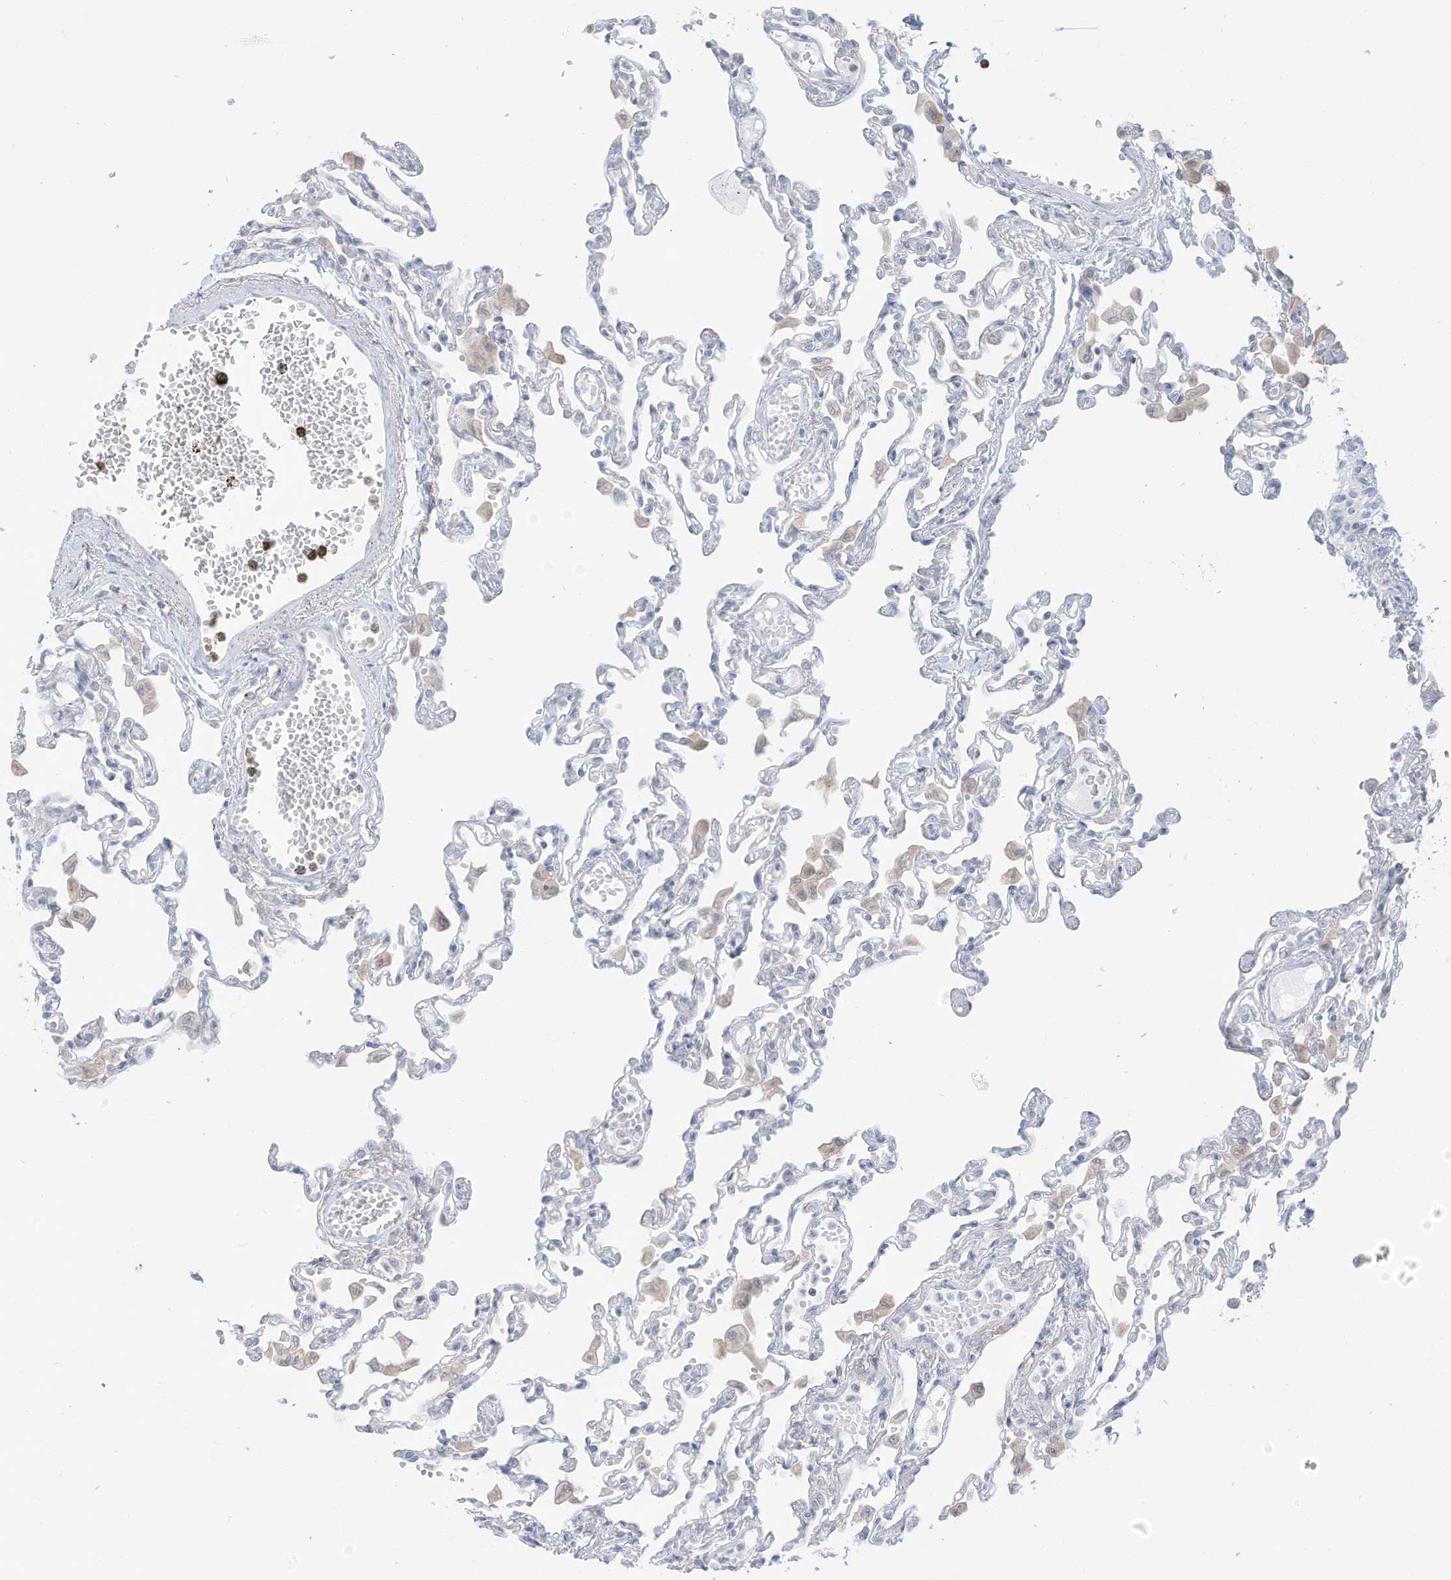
{"staining": {"intensity": "weak", "quantity": "<25%", "location": "cytoplasmic/membranous"}, "tissue": "lung", "cell_type": "Alveolar cells", "image_type": "normal", "snomed": [{"axis": "morphology", "description": "Normal tissue, NOS"}, {"axis": "topography", "description": "Bronchus"}, {"axis": "topography", "description": "Lung"}], "caption": "The micrograph shows no staining of alveolar cells in benign lung.", "gene": "OGT", "patient": {"sex": "female", "age": 49}}